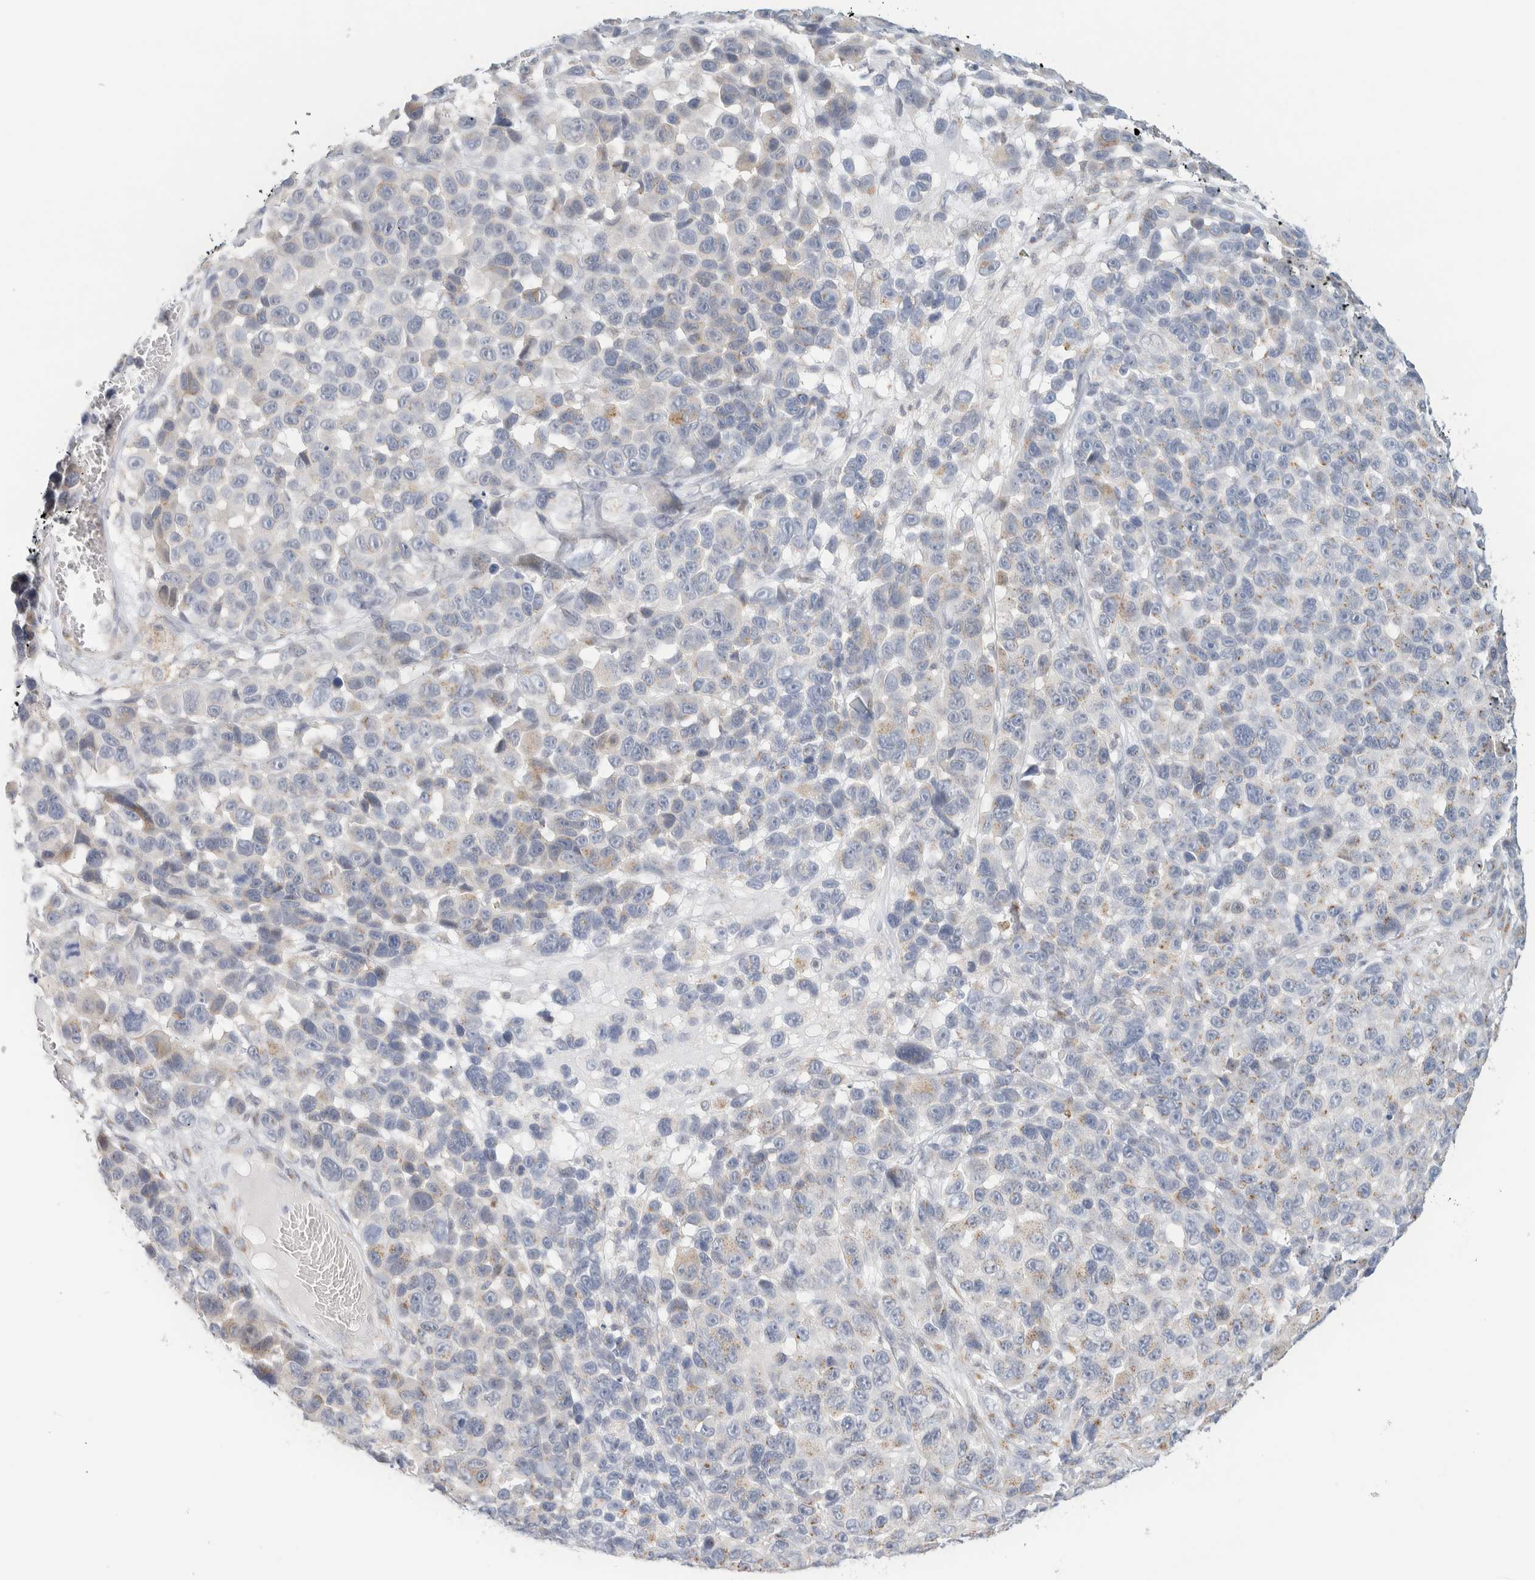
{"staining": {"intensity": "weak", "quantity": "<25%", "location": "cytoplasmic/membranous"}, "tissue": "melanoma", "cell_type": "Tumor cells", "image_type": "cancer", "snomed": [{"axis": "morphology", "description": "Malignant melanoma, NOS"}, {"axis": "topography", "description": "Skin"}], "caption": "A histopathology image of human melanoma is negative for staining in tumor cells. (DAB IHC with hematoxylin counter stain).", "gene": "SPNS3", "patient": {"sex": "male", "age": 53}}